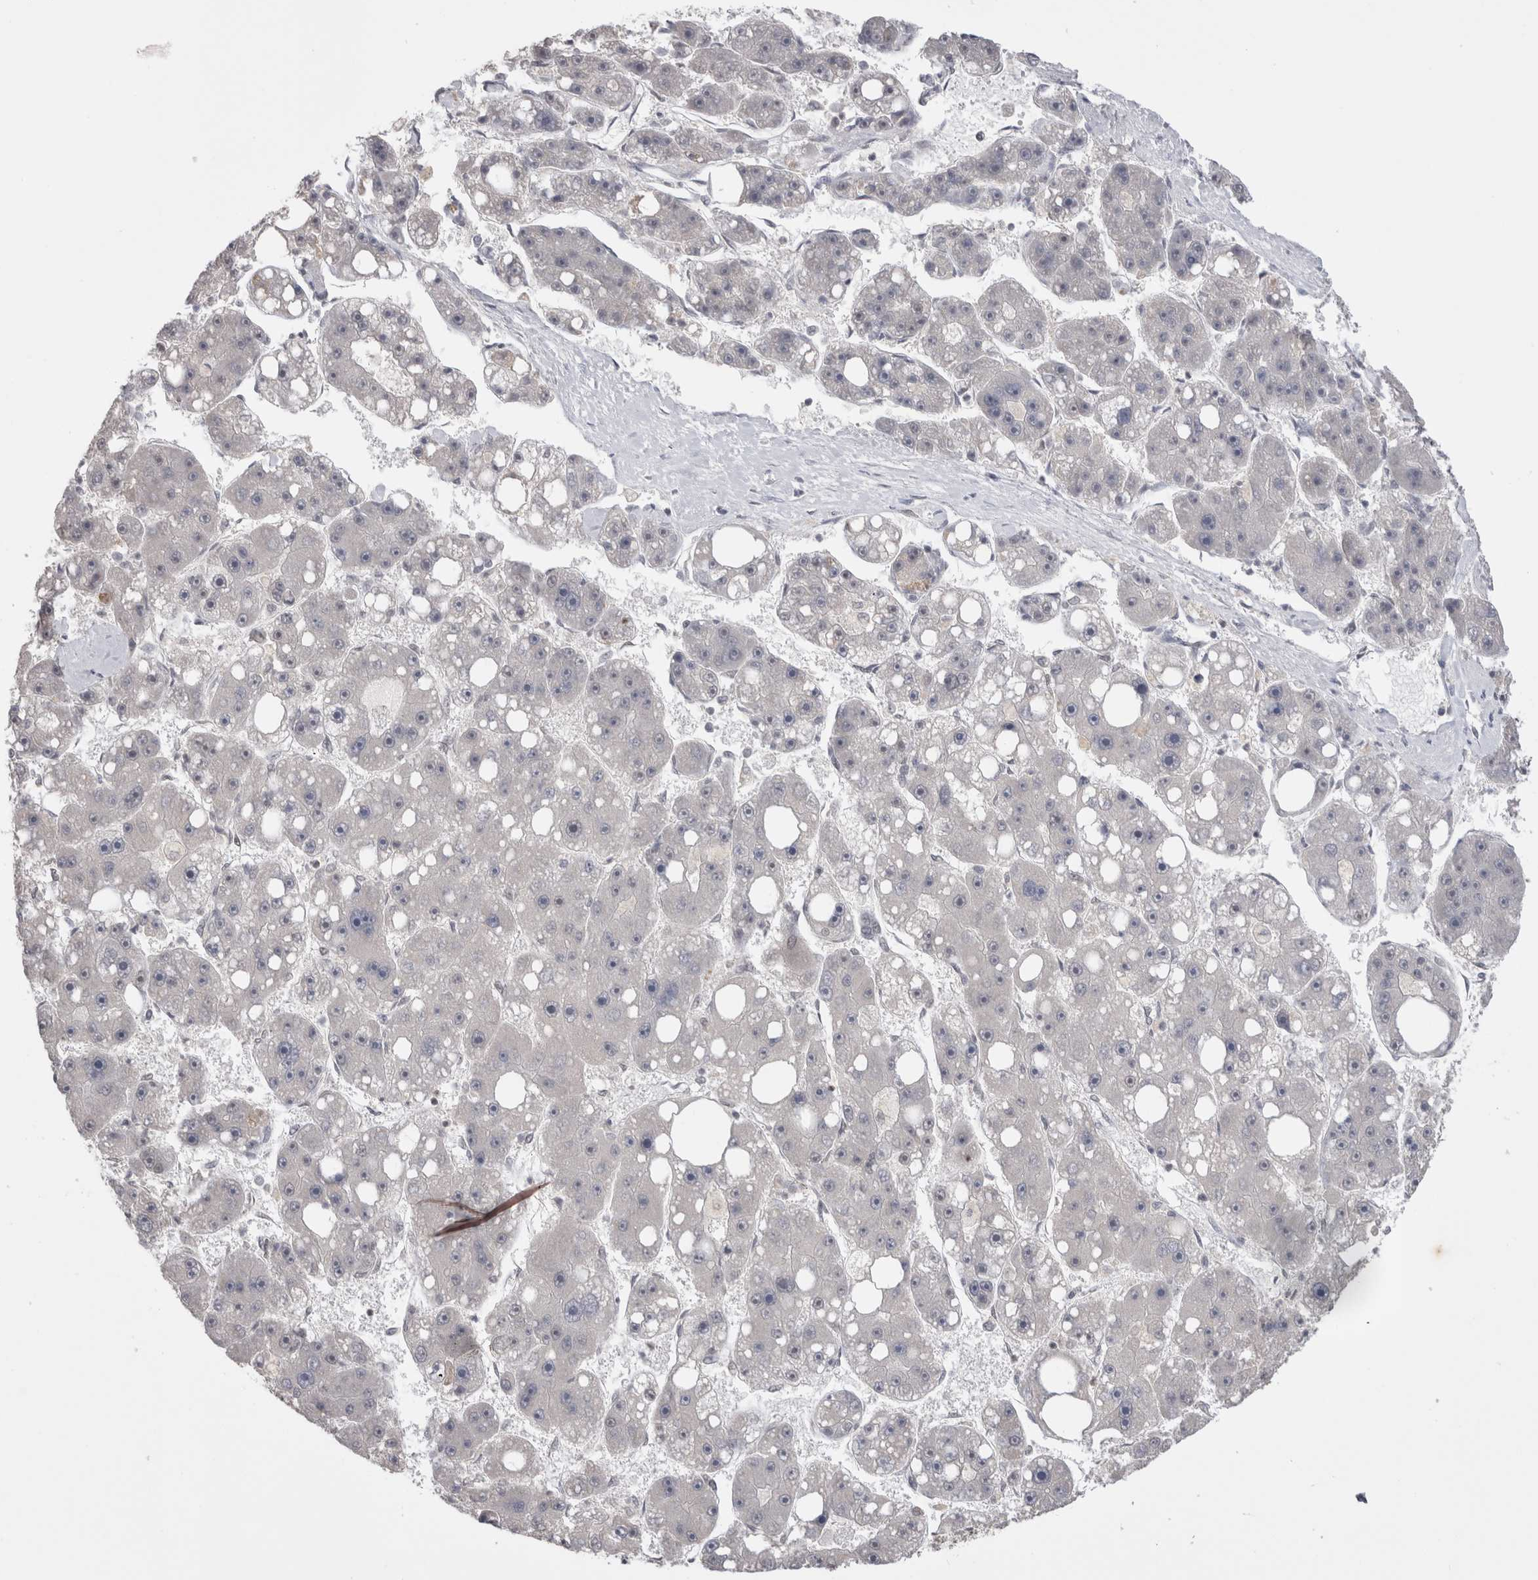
{"staining": {"intensity": "negative", "quantity": "none", "location": "none"}, "tissue": "liver cancer", "cell_type": "Tumor cells", "image_type": "cancer", "snomed": [{"axis": "morphology", "description": "Carcinoma, Hepatocellular, NOS"}, {"axis": "topography", "description": "Liver"}], "caption": "High power microscopy micrograph of an immunohistochemistry photomicrograph of liver hepatocellular carcinoma, revealing no significant staining in tumor cells.", "gene": "DAXX", "patient": {"sex": "female", "age": 61}}